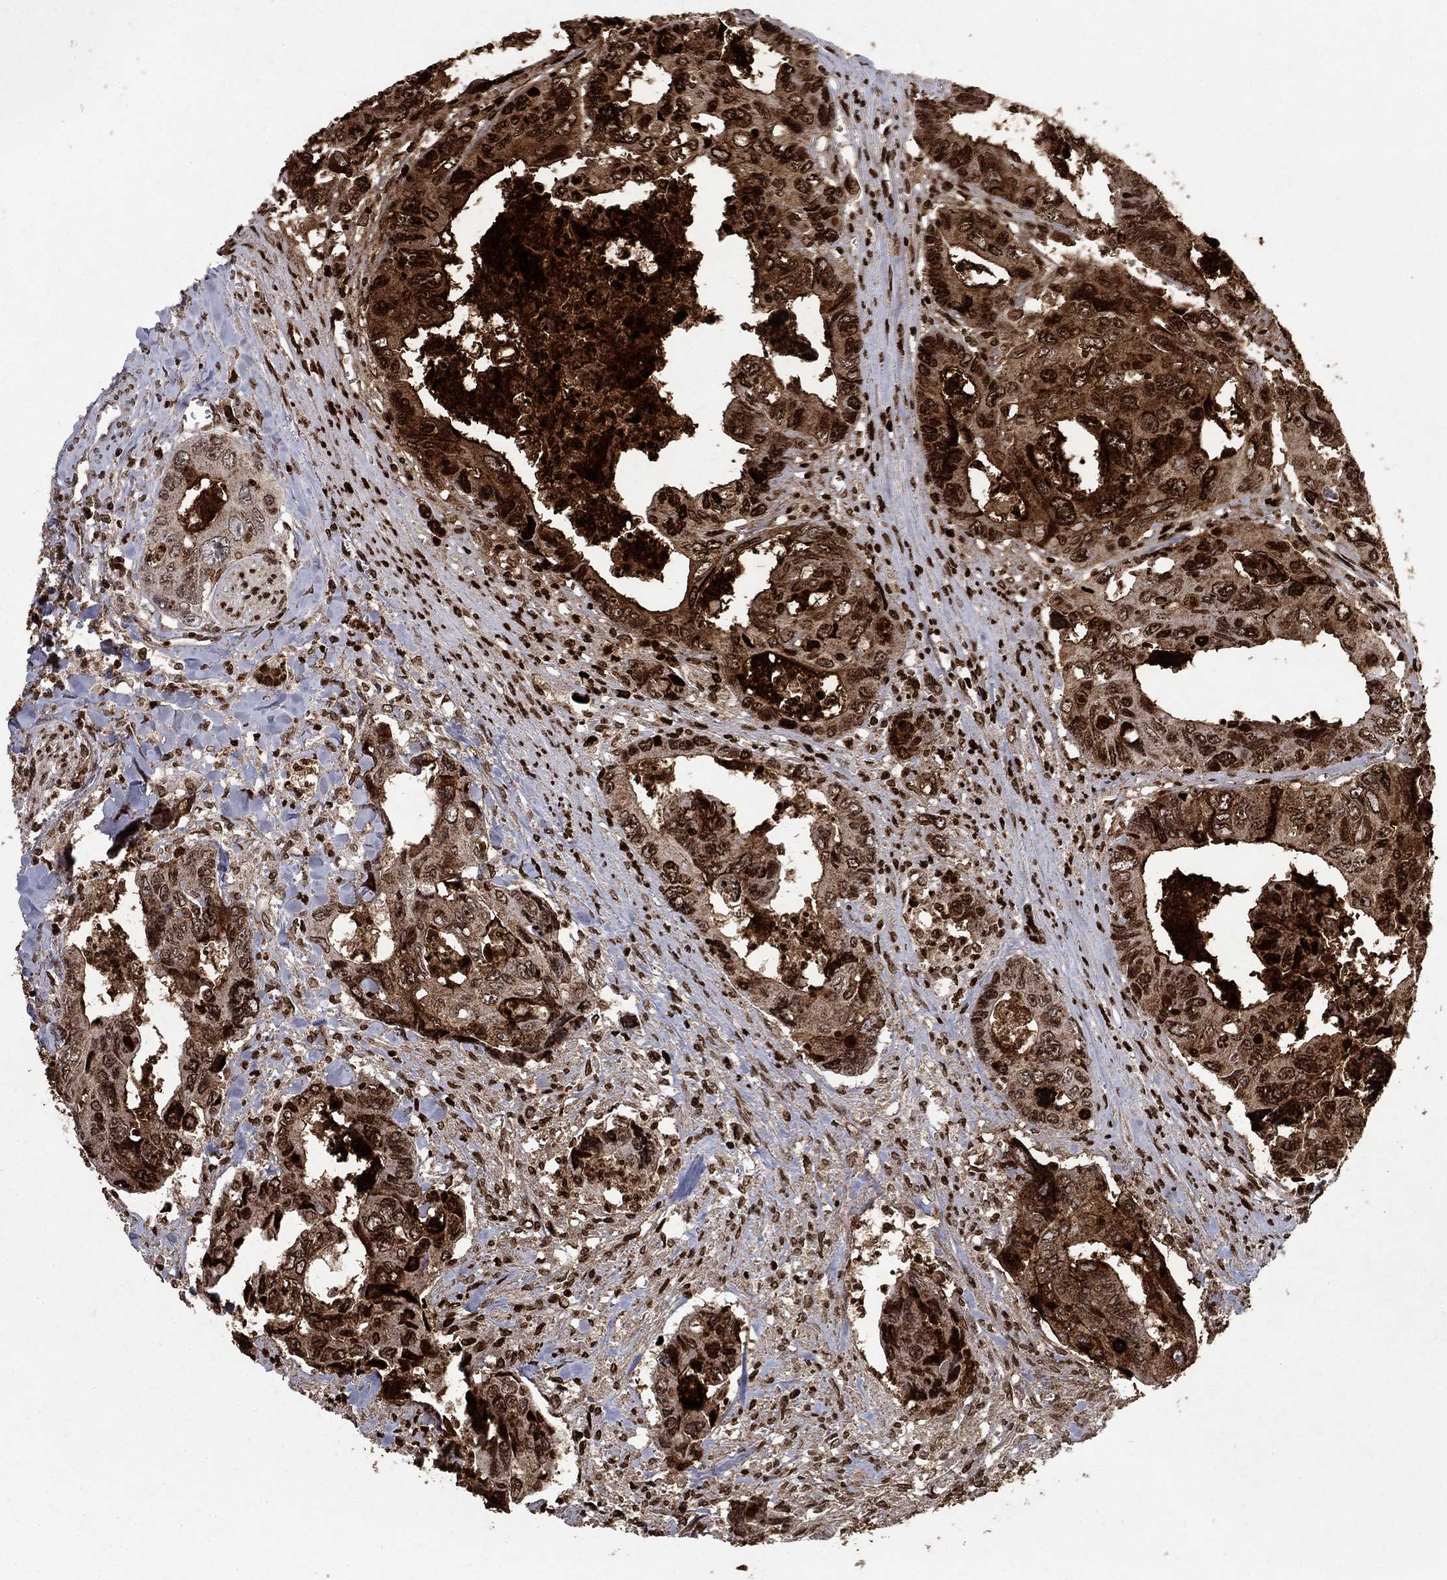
{"staining": {"intensity": "strong", "quantity": "25%-75%", "location": "cytoplasmic/membranous,nuclear"}, "tissue": "colorectal cancer", "cell_type": "Tumor cells", "image_type": "cancer", "snomed": [{"axis": "morphology", "description": "Adenocarcinoma, NOS"}, {"axis": "topography", "description": "Rectum"}], "caption": "A high-resolution image shows immunohistochemistry staining of adenocarcinoma (colorectal), which displays strong cytoplasmic/membranous and nuclear positivity in about 25%-75% of tumor cells.", "gene": "CD24", "patient": {"sex": "male", "age": 62}}